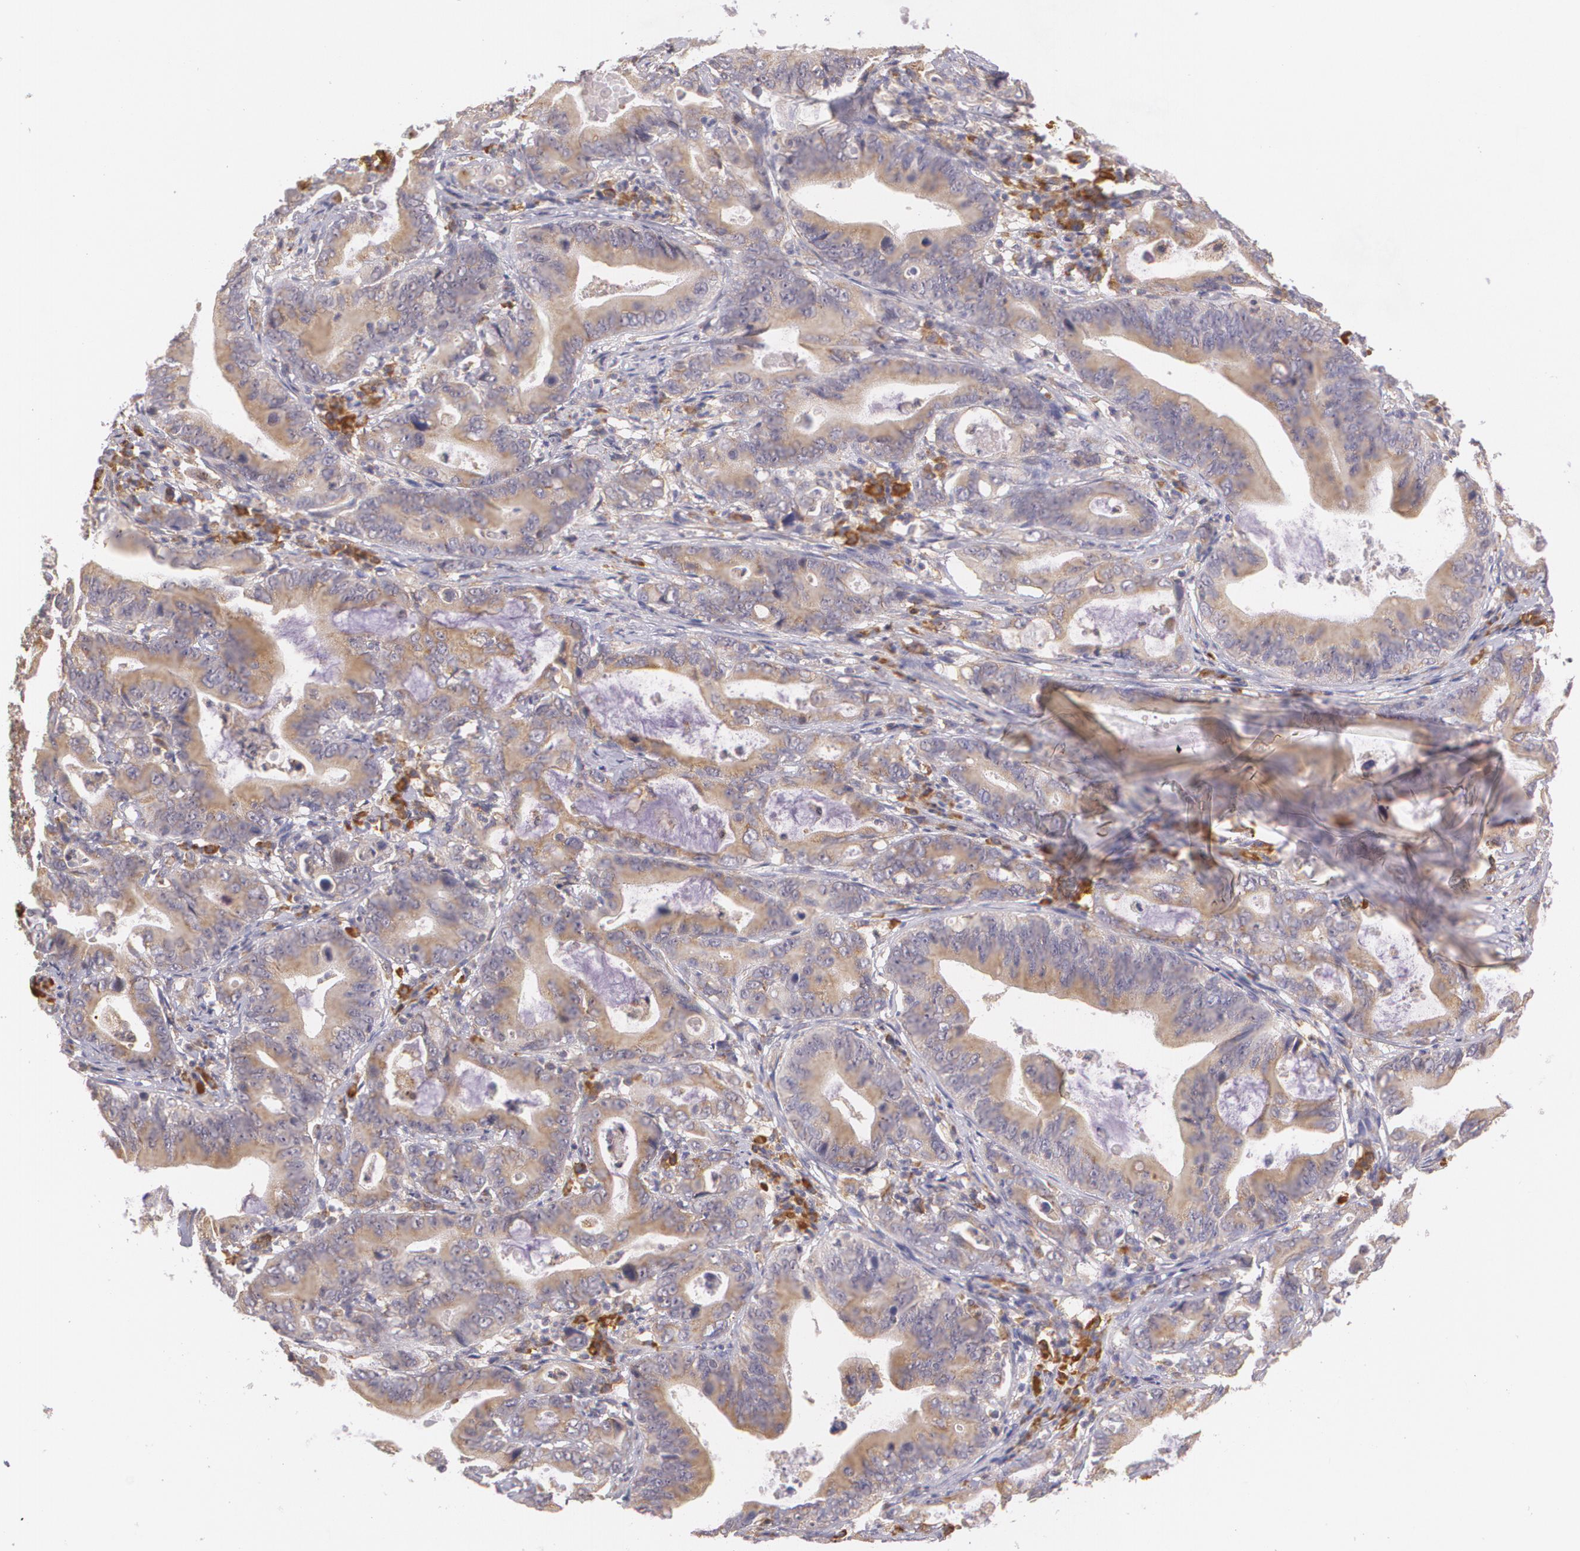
{"staining": {"intensity": "weak", "quantity": ">75%", "location": "cytoplasmic/membranous"}, "tissue": "stomach cancer", "cell_type": "Tumor cells", "image_type": "cancer", "snomed": [{"axis": "morphology", "description": "Adenocarcinoma, NOS"}, {"axis": "topography", "description": "Stomach, upper"}], "caption": "A photomicrograph of human stomach cancer stained for a protein demonstrates weak cytoplasmic/membranous brown staining in tumor cells. (DAB (3,3'-diaminobenzidine) IHC, brown staining for protein, blue staining for nuclei).", "gene": "CCL17", "patient": {"sex": "male", "age": 63}}